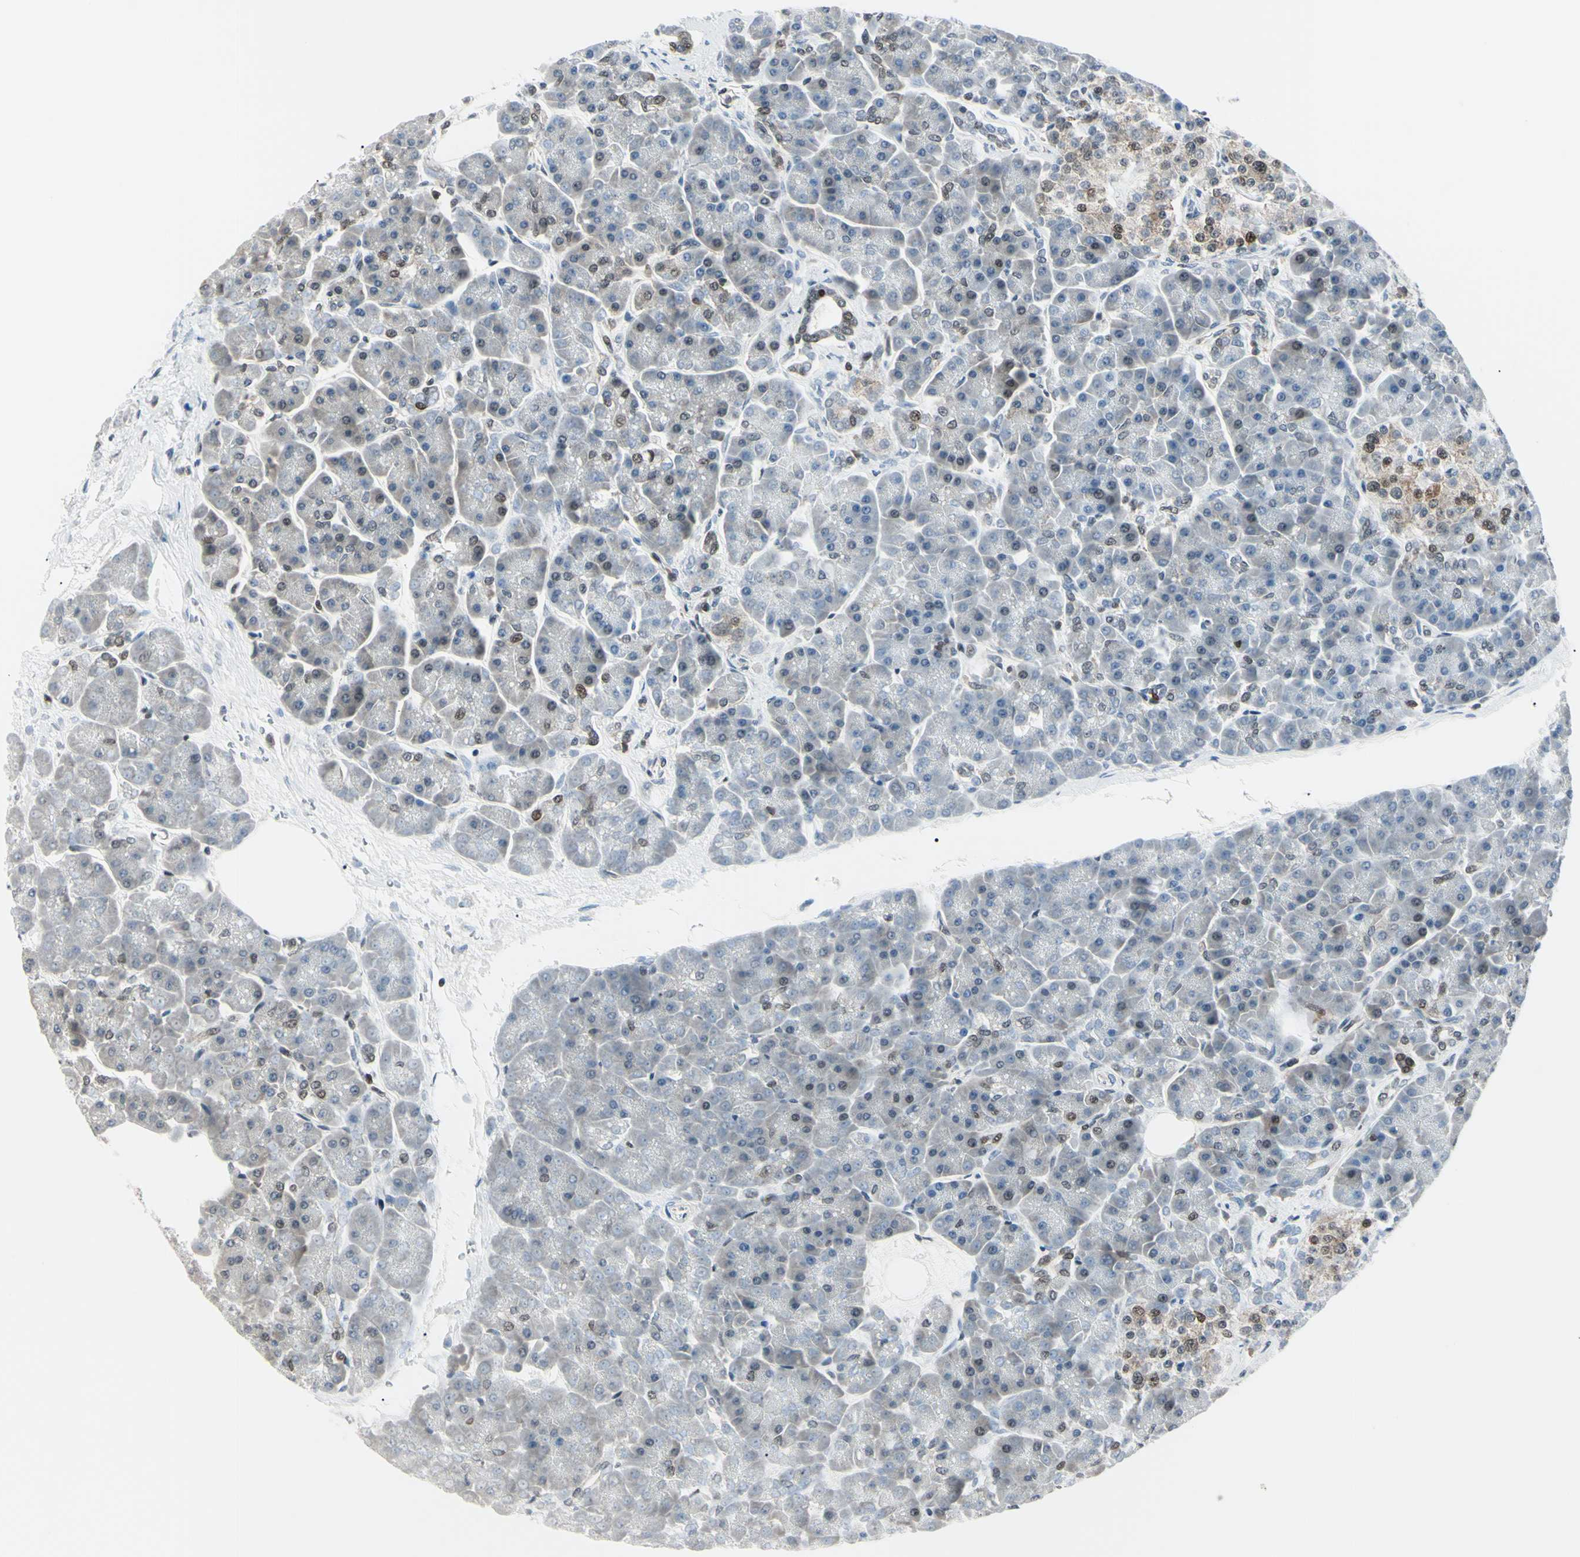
{"staining": {"intensity": "moderate", "quantity": "<25%", "location": "cytoplasmic/membranous"}, "tissue": "pancreas", "cell_type": "Exocrine glandular cells", "image_type": "normal", "snomed": [{"axis": "morphology", "description": "Normal tissue, NOS"}, {"axis": "topography", "description": "Pancreas"}], "caption": "This histopathology image displays immunohistochemistry (IHC) staining of benign pancreas, with low moderate cytoplasmic/membranous staining in approximately <25% of exocrine glandular cells.", "gene": "PGK1", "patient": {"sex": "female", "age": 70}}